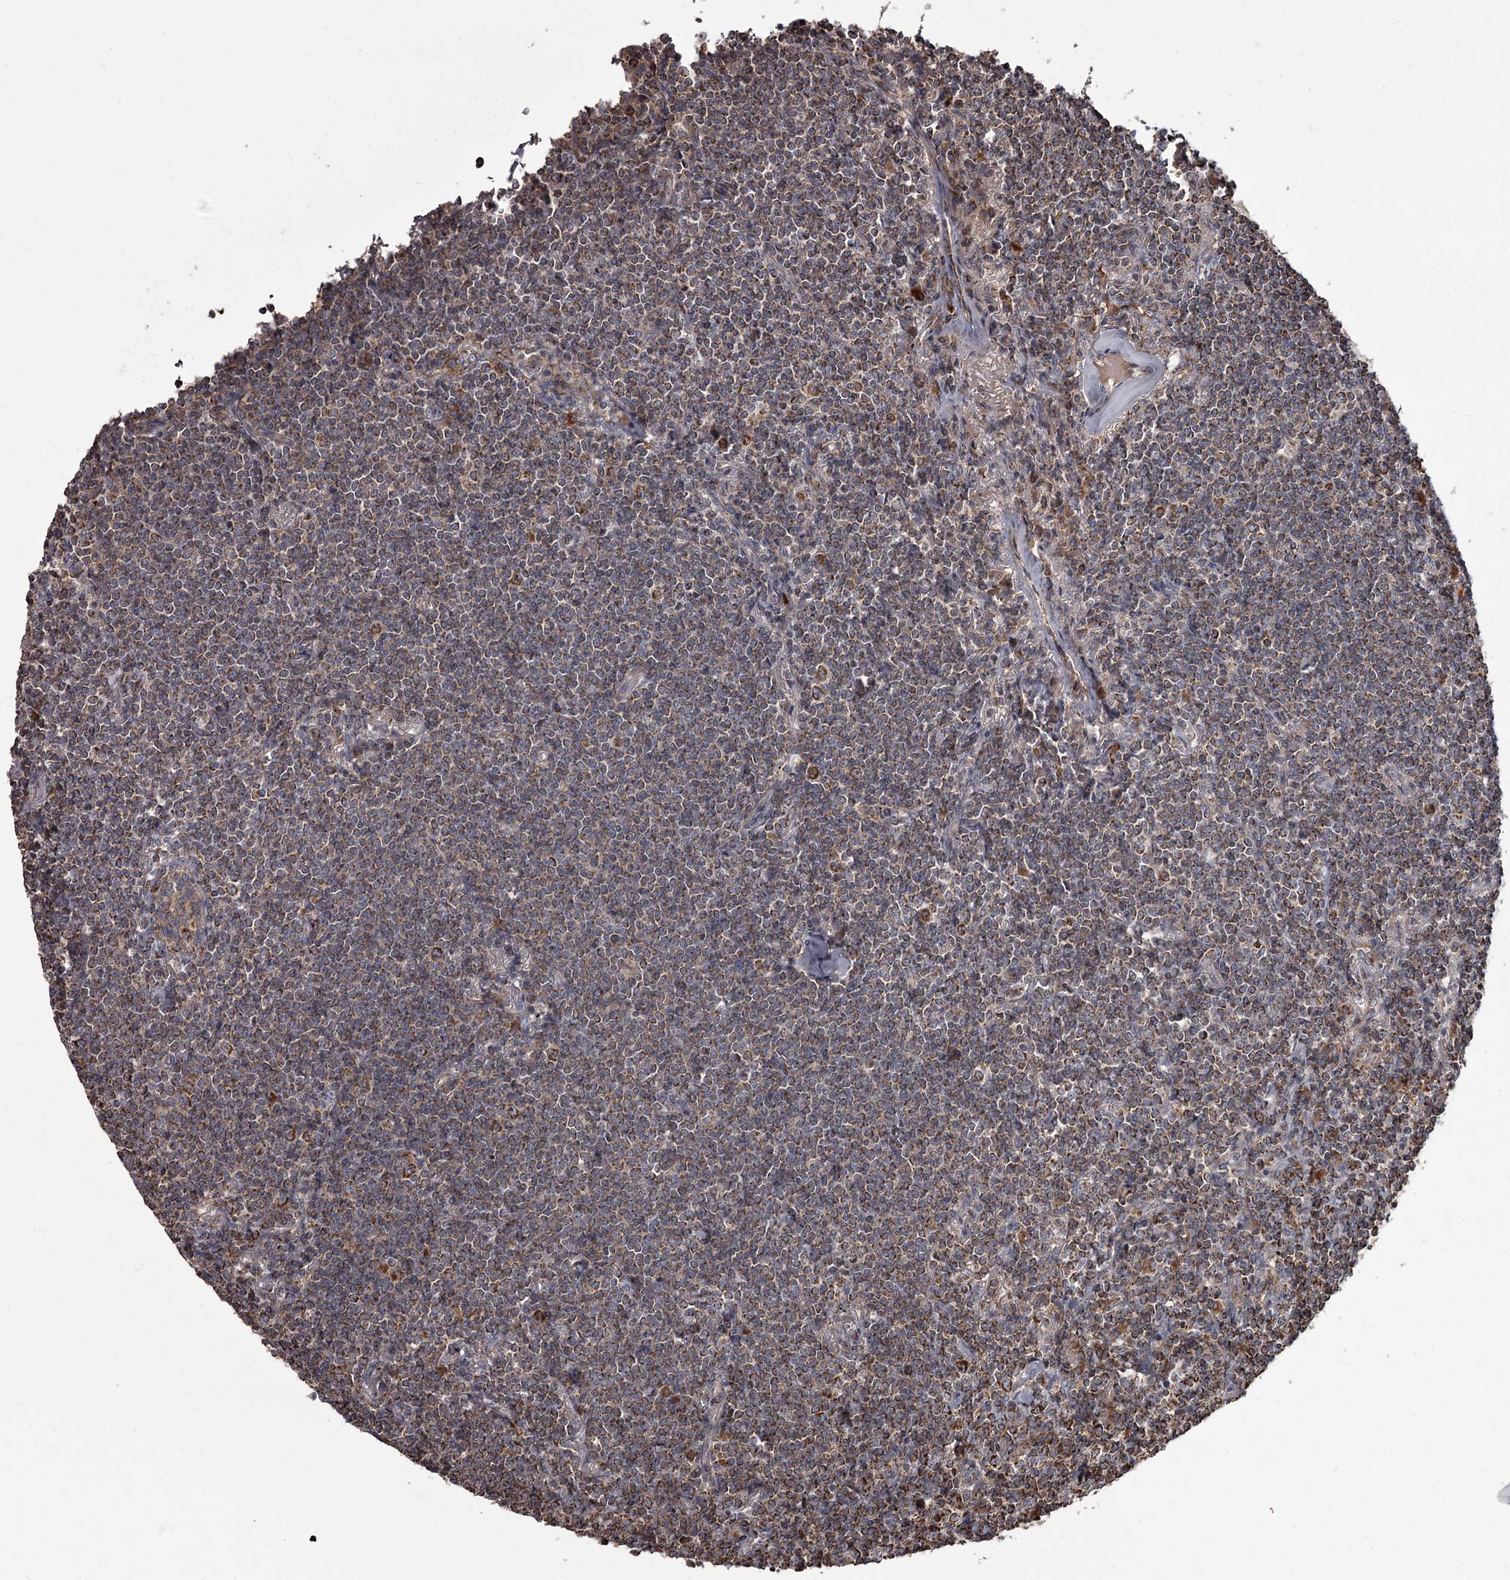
{"staining": {"intensity": "moderate", "quantity": ">75%", "location": "cytoplasmic/membranous"}, "tissue": "lymphoma", "cell_type": "Tumor cells", "image_type": "cancer", "snomed": [{"axis": "morphology", "description": "Malignant lymphoma, non-Hodgkin's type, Low grade"}, {"axis": "topography", "description": "Lung"}], "caption": "This micrograph displays immunohistochemistry (IHC) staining of lymphoma, with medium moderate cytoplasmic/membranous positivity in approximately >75% of tumor cells.", "gene": "THAP9", "patient": {"sex": "female", "age": 71}}